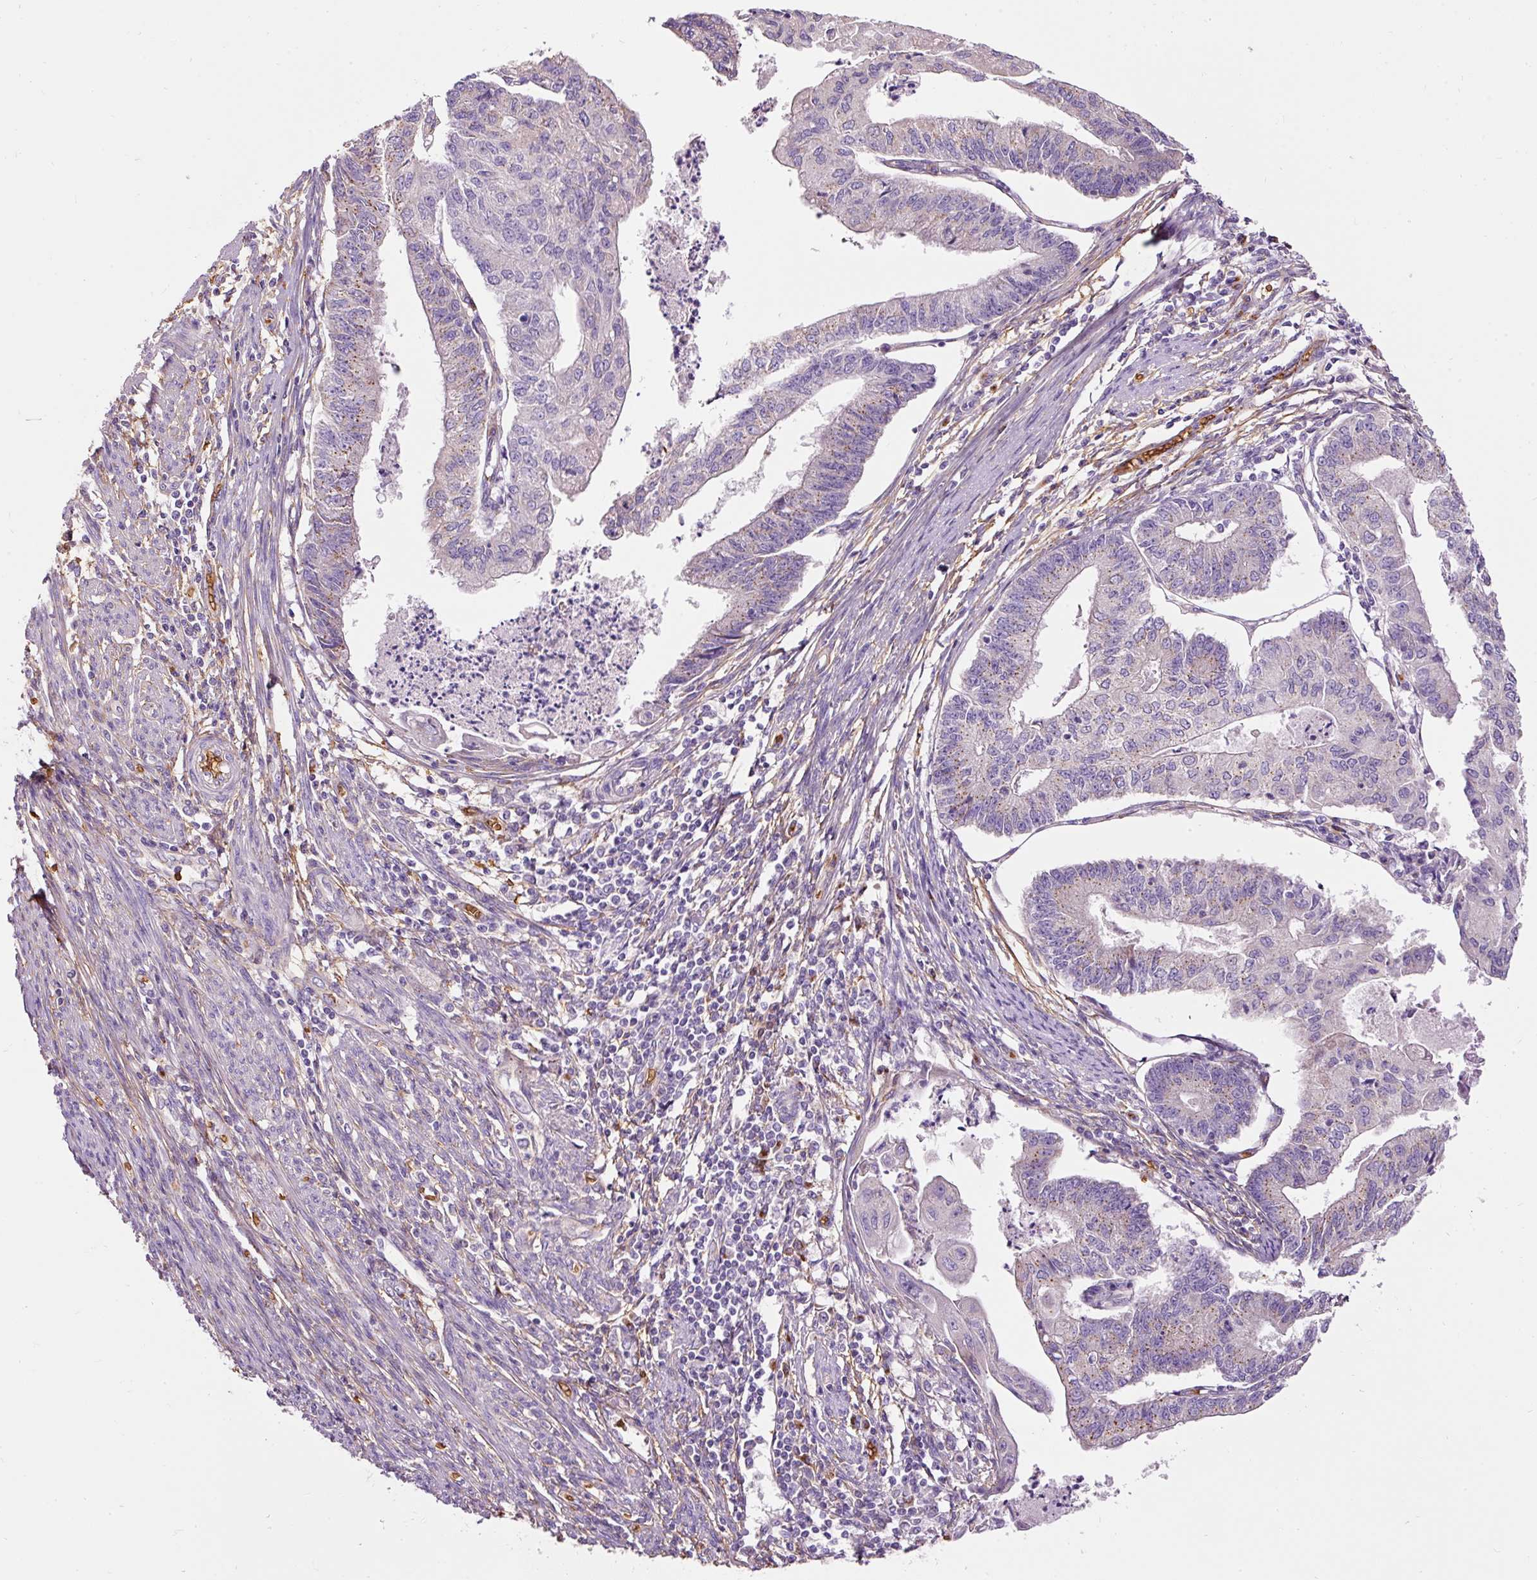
{"staining": {"intensity": "moderate", "quantity": "<25%", "location": "cytoplasmic/membranous"}, "tissue": "endometrial cancer", "cell_type": "Tumor cells", "image_type": "cancer", "snomed": [{"axis": "morphology", "description": "Adenocarcinoma, NOS"}, {"axis": "topography", "description": "Endometrium"}], "caption": "An immunohistochemistry (IHC) image of tumor tissue is shown. Protein staining in brown labels moderate cytoplasmic/membranous positivity in endometrial cancer (adenocarcinoma) within tumor cells.", "gene": "PRRC2A", "patient": {"sex": "female", "age": 56}}